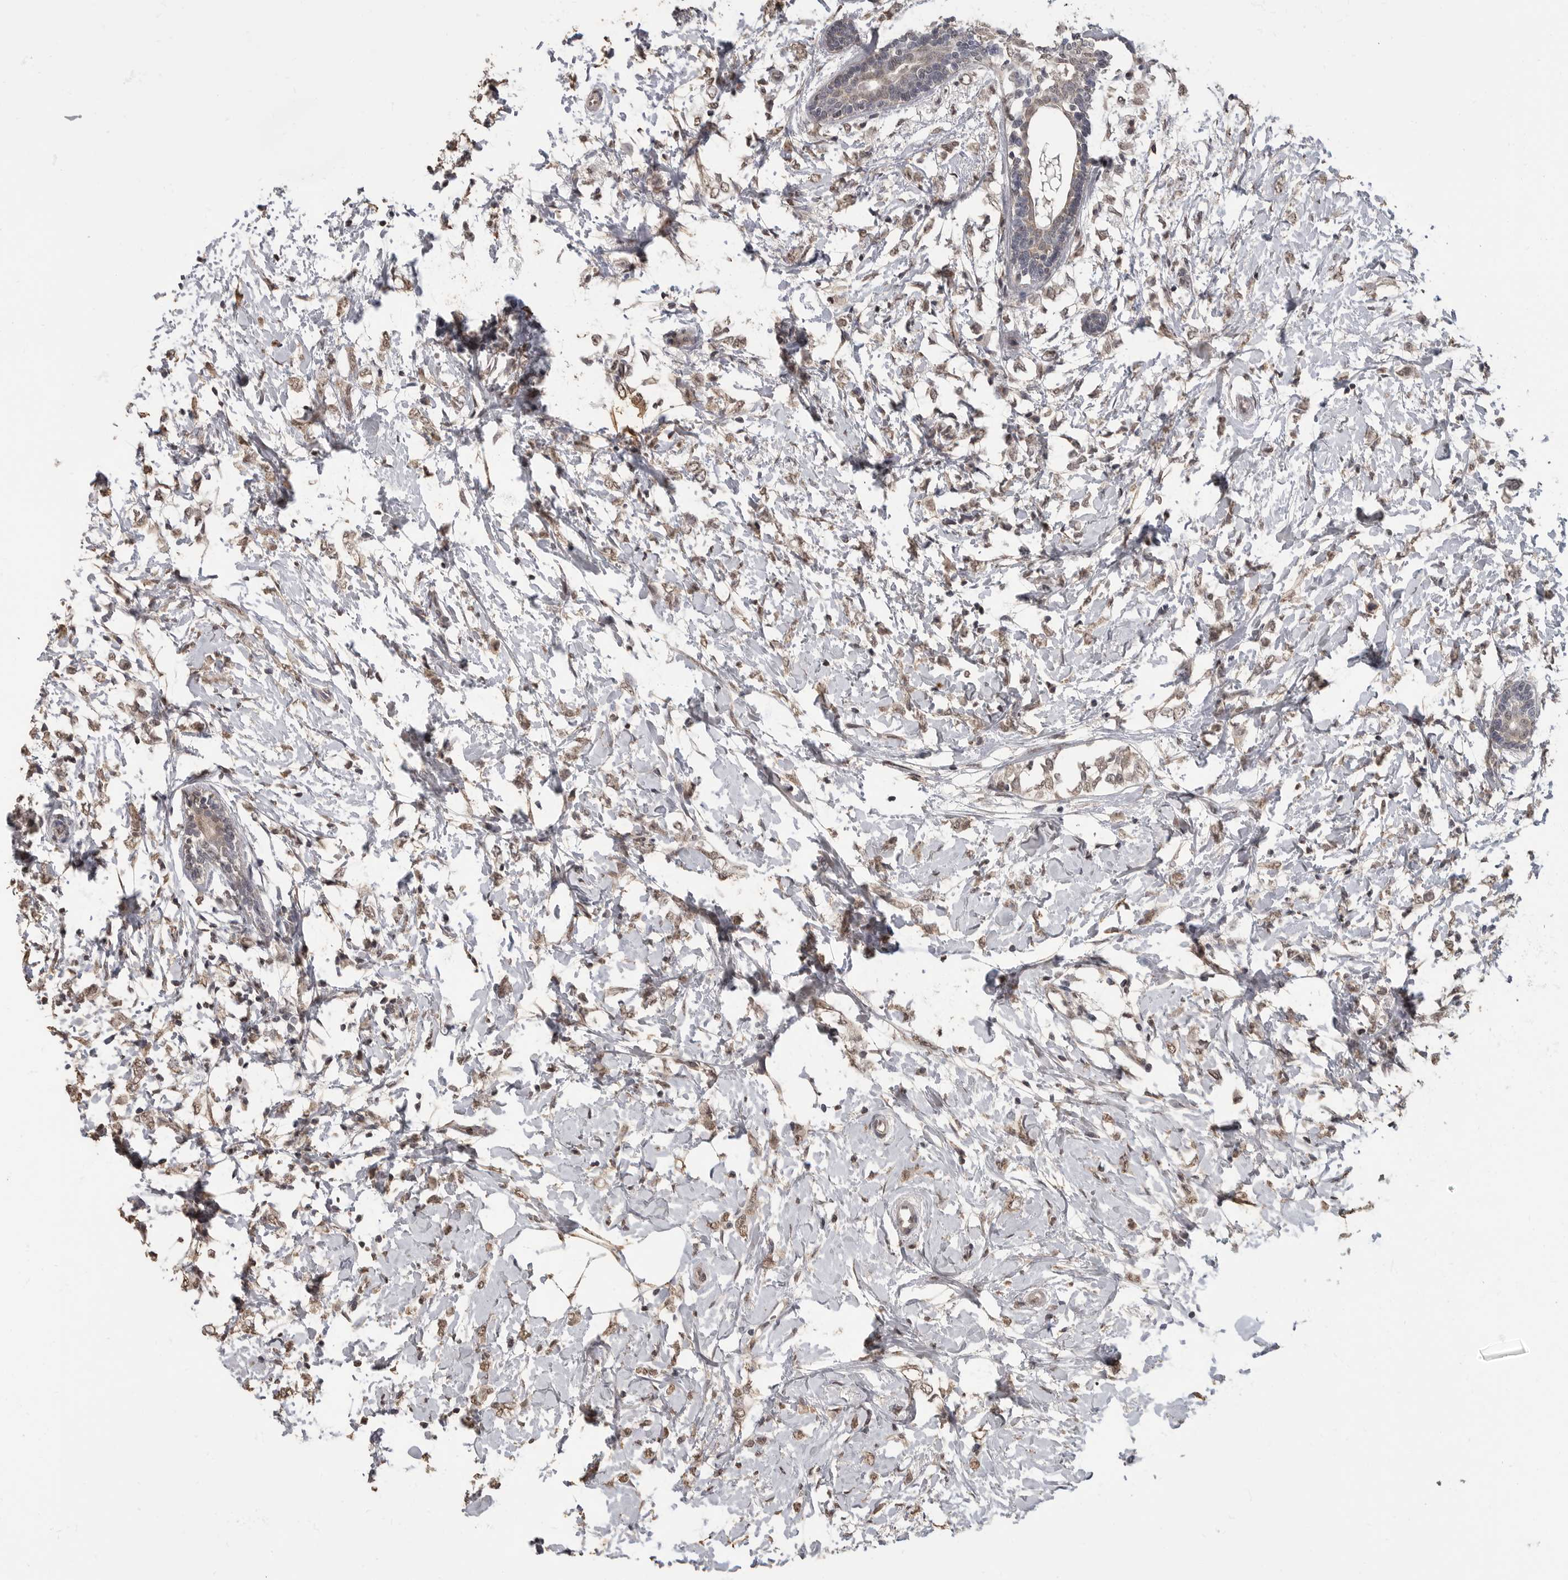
{"staining": {"intensity": "weak", "quantity": ">75%", "location": "cytoplasmic/membranous,nuclear"}, "tissue": "breast cancer", "cell_type": "Tumor cells", "image_type": "cancer", "snomed": [{"axis": "morphology", "description": "Normal tissue, NOS"}, {"axis": "morphology", "description": "Lobular carcinoma"}, {"axis": "topography", "description": "Breast"}], "caption": "Breast cancer stained for a protein (brown) reveals weak cytoplasmic/membranous and nuclear positive expression in about >75% of tumor cells.", "gene": "MAFG", "patient": {"sex": "female", "age": 47}}